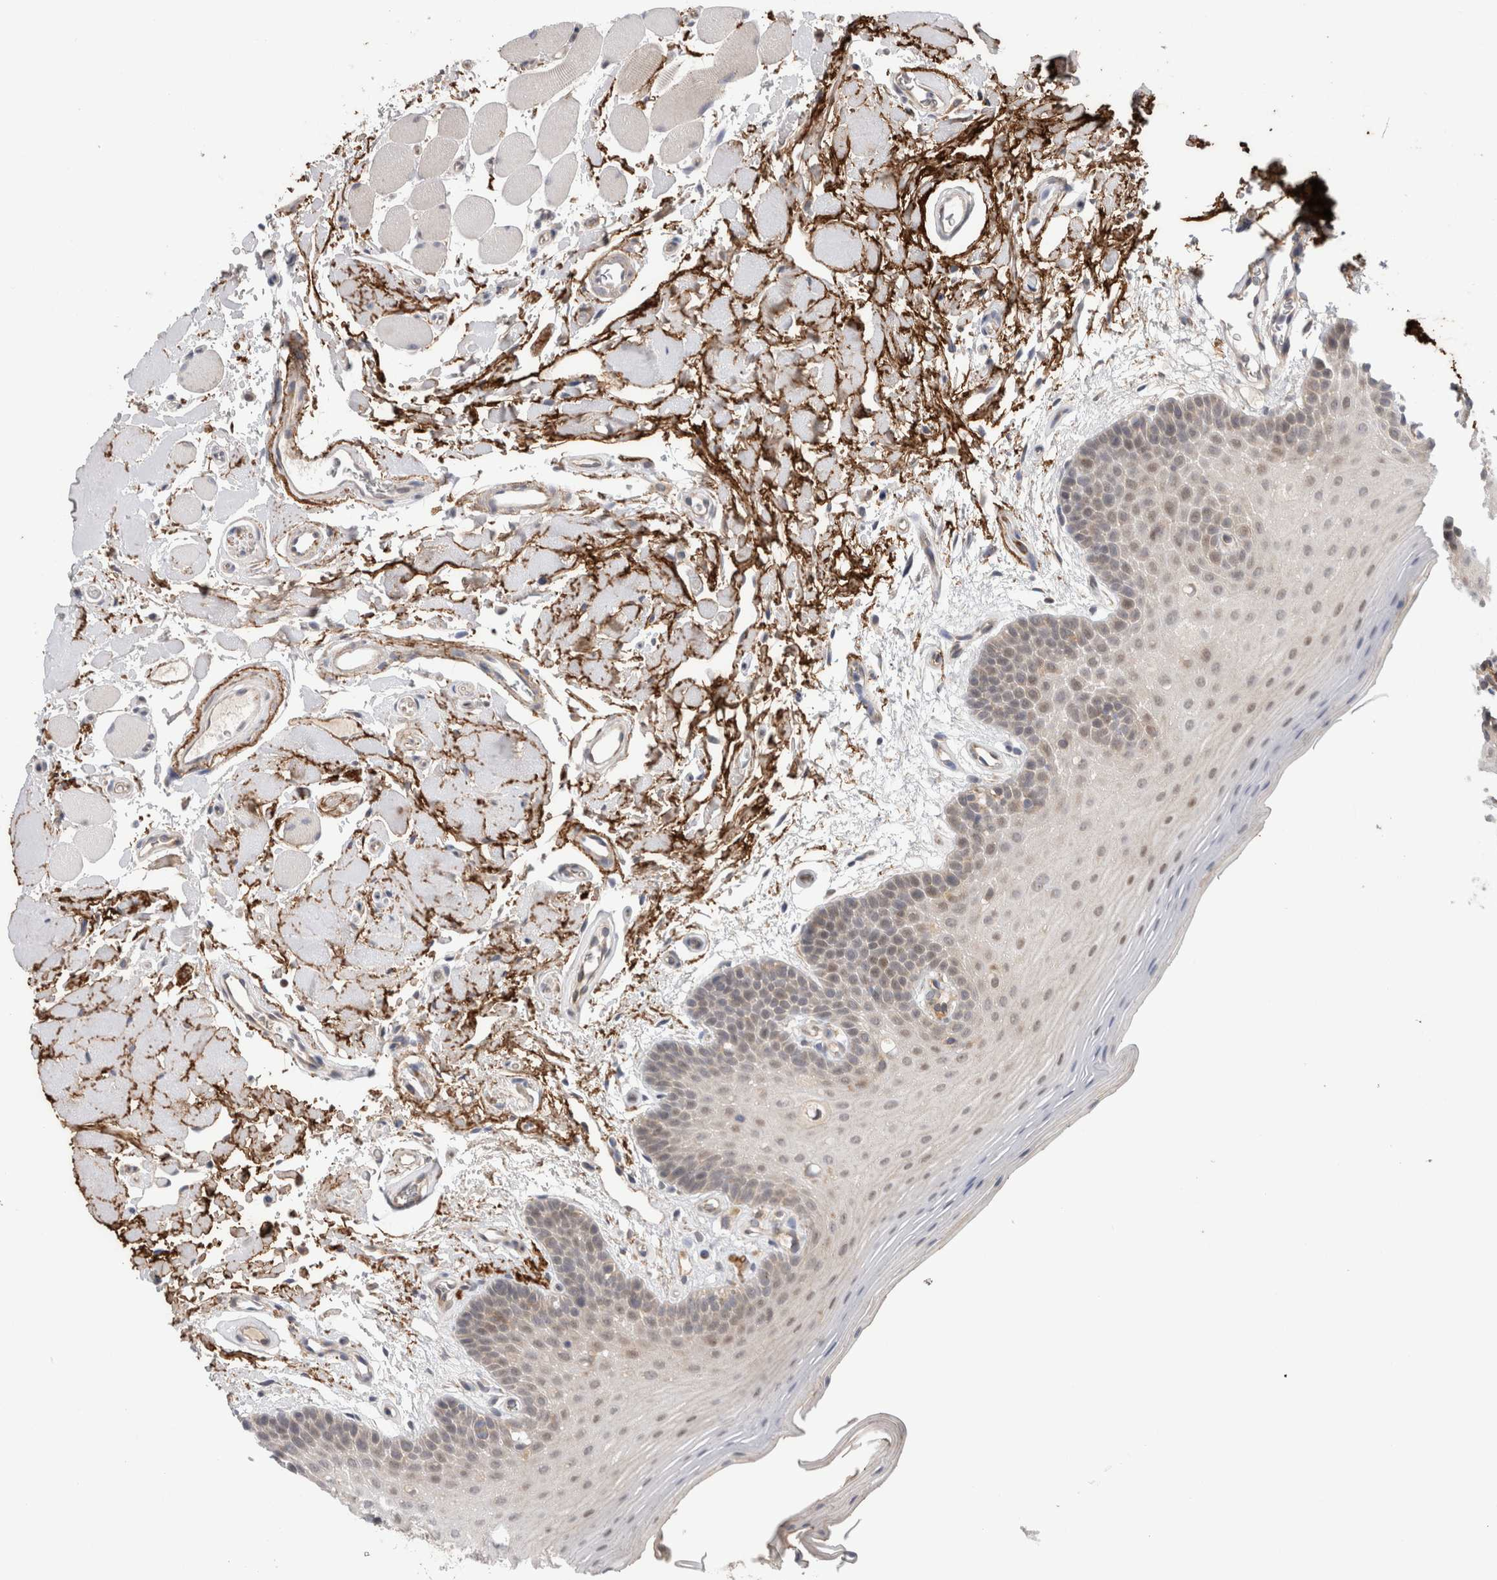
{"staining": {"intensity": "moderate", "quantity": "<25%", "location": "nuclear"}, "tissue": "oral mucosa", "cell_type": "Squamous epithelial cells", "image_type": "normal", "snomed": [{"axis": "morphology", "description": "Normal tissue, NOS"}, {"axis": "topography", "description": "Oral tissue"}], "caption": "Immunohistochemistry of unremarkable human oral mucosa displays low levels of moderate nuclear expression in about <25% of squamous epithelial cells. (Stains: DAB in brown, nuclei in blue, Microscopy: brightfield microscopy at high magnification).", "gene": "TAFA5", "patient": {"sex": "male", "age": 62}}